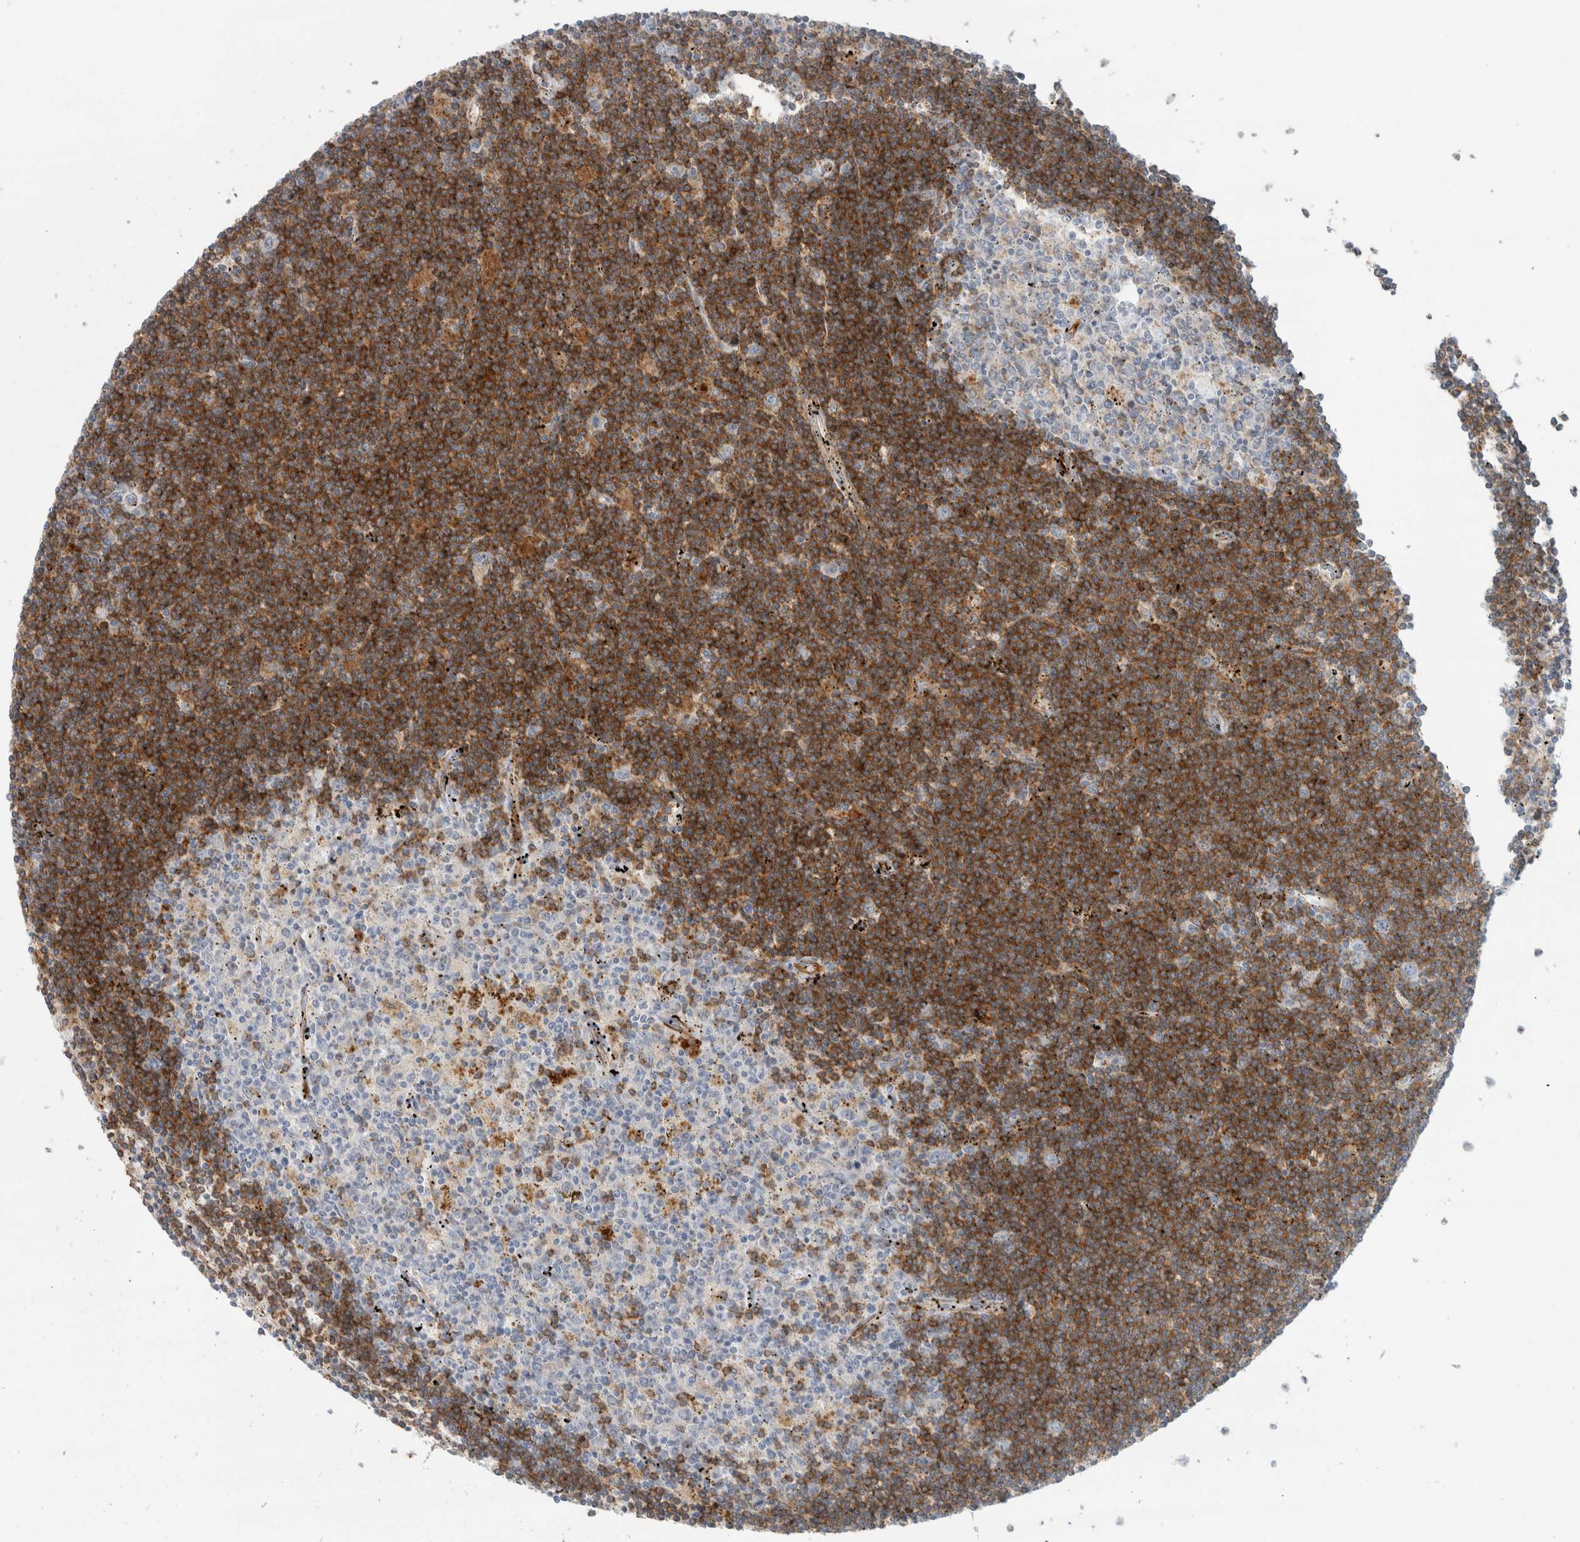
{"staining": {"intensity": "moderate", "quantity": ">75%", "location": "cytoplasmic/membranous"}, "tissue": "lymphoma", "cell_type": "Tumor cells", "image_type": "cancer", "snomed": [{"axis": "morphology", "description": "Malignant lymphoma, non-Hodgkin's type, Low grade"}, {"axis": "topography", "description": "Spleen"}], "caption": "An image showing moderate cytoplasmic/membranous positivity in approximately >75% of tumor cells in low-grade malignant lymphoma, non-Hodgkin's type, as visualized by brown immunohistochemical staining.", "gene": "LY86", "patient": {"sex": "male", "age": 76}}